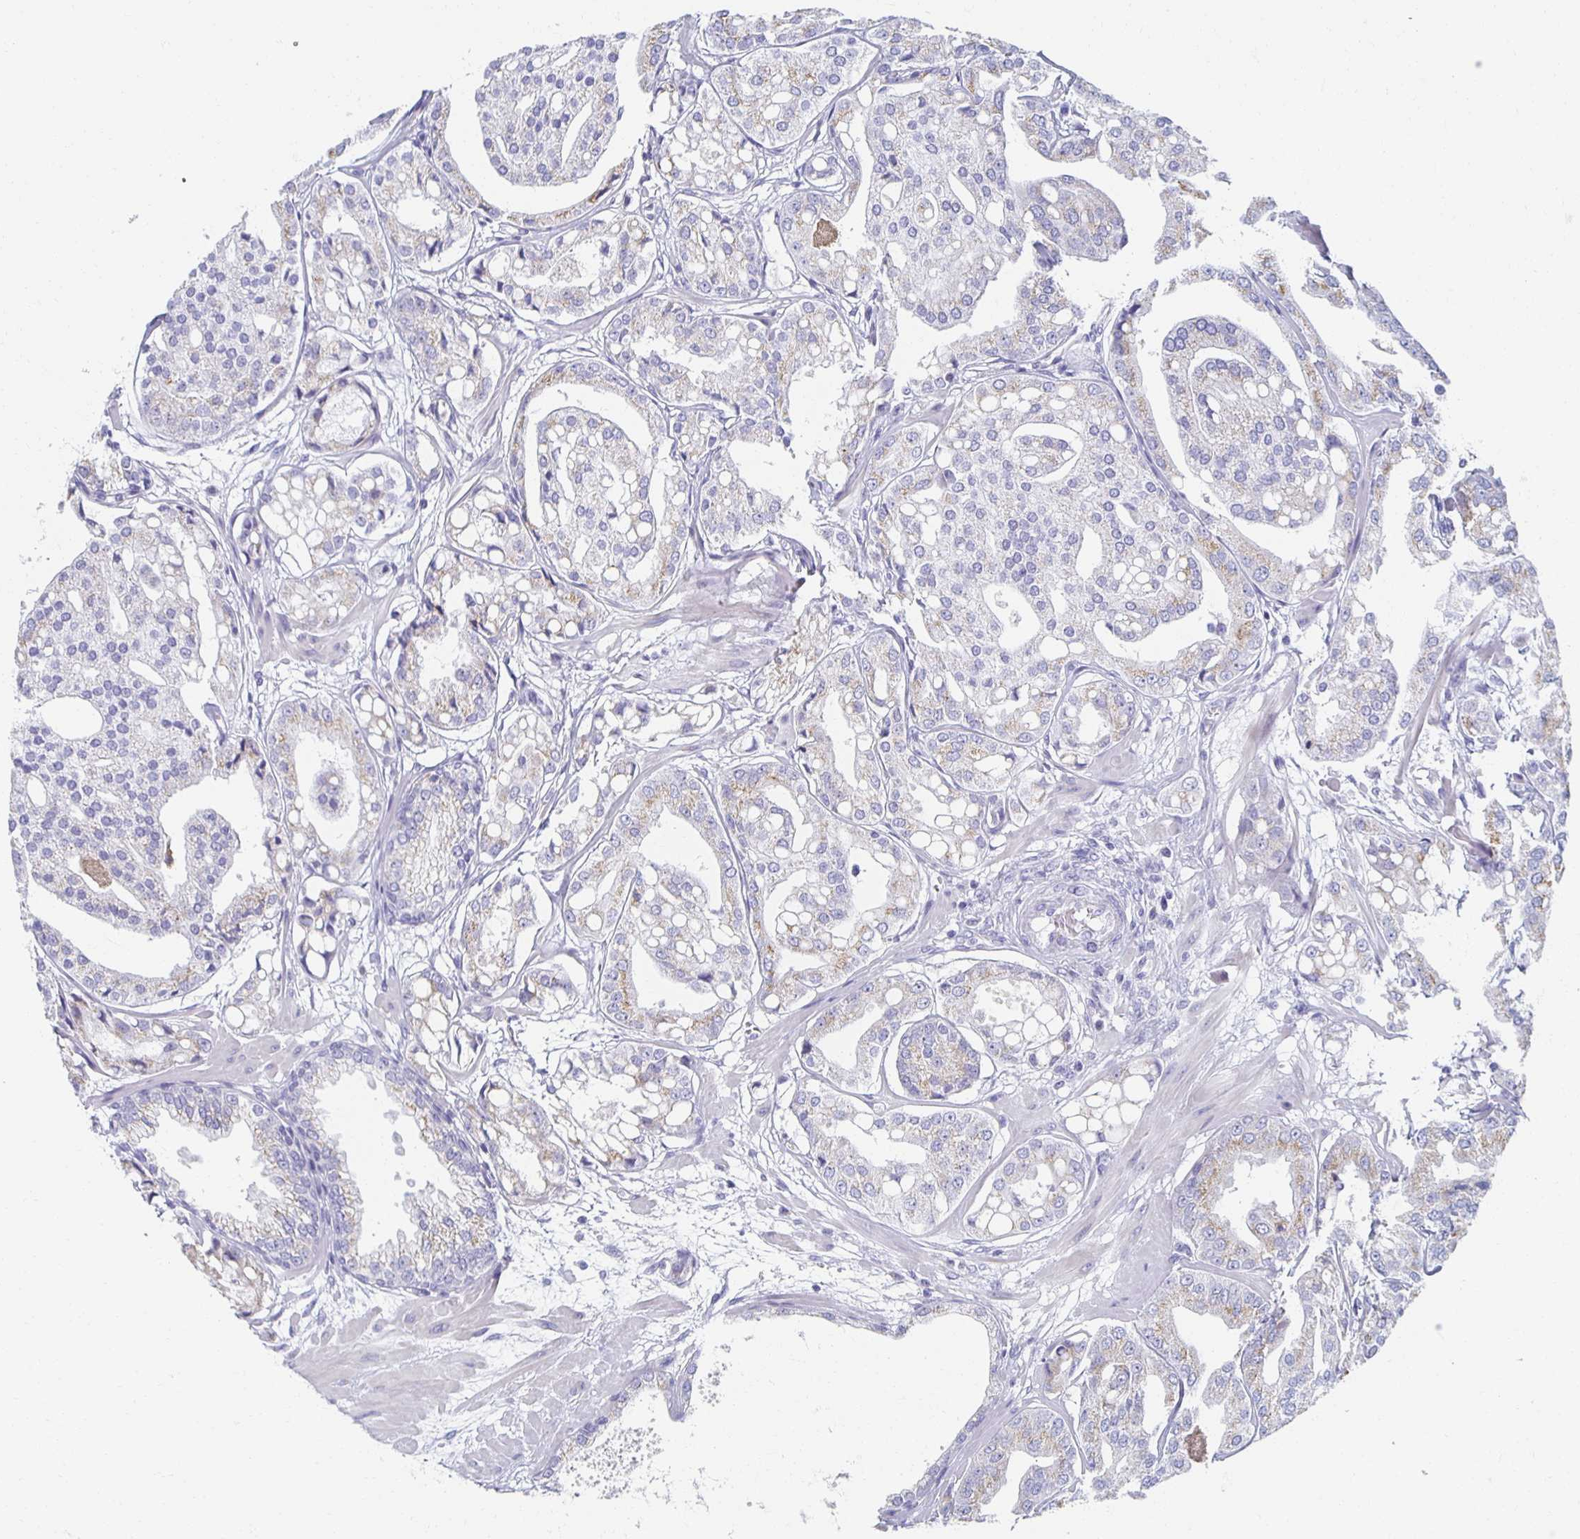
{"staining": {"intensity": "weak", "quantity": "25%-75%", "location": "cytoplasmic/membranous"}, "tissue": "renal cancer", "cell_type": "Tumor cells", "image_type": "cancer", "snomed": [{"axis": "morphology", "description": "Adenocarcinoma, NOS"}, {"axis": "topography", "description": "Urinary bladder"}], "caption": "Immunohistochemical staining of renal cancer (adenocarcinoma) displays low levels of weak cytoplasmic/membranous protein positivity in approximately 25%-75% of tumor cells. (Brightfield microscopy of DAB IHC at high magnification).", "gene": "TEX44", "patient": {"sex": "male", "age": 61}}